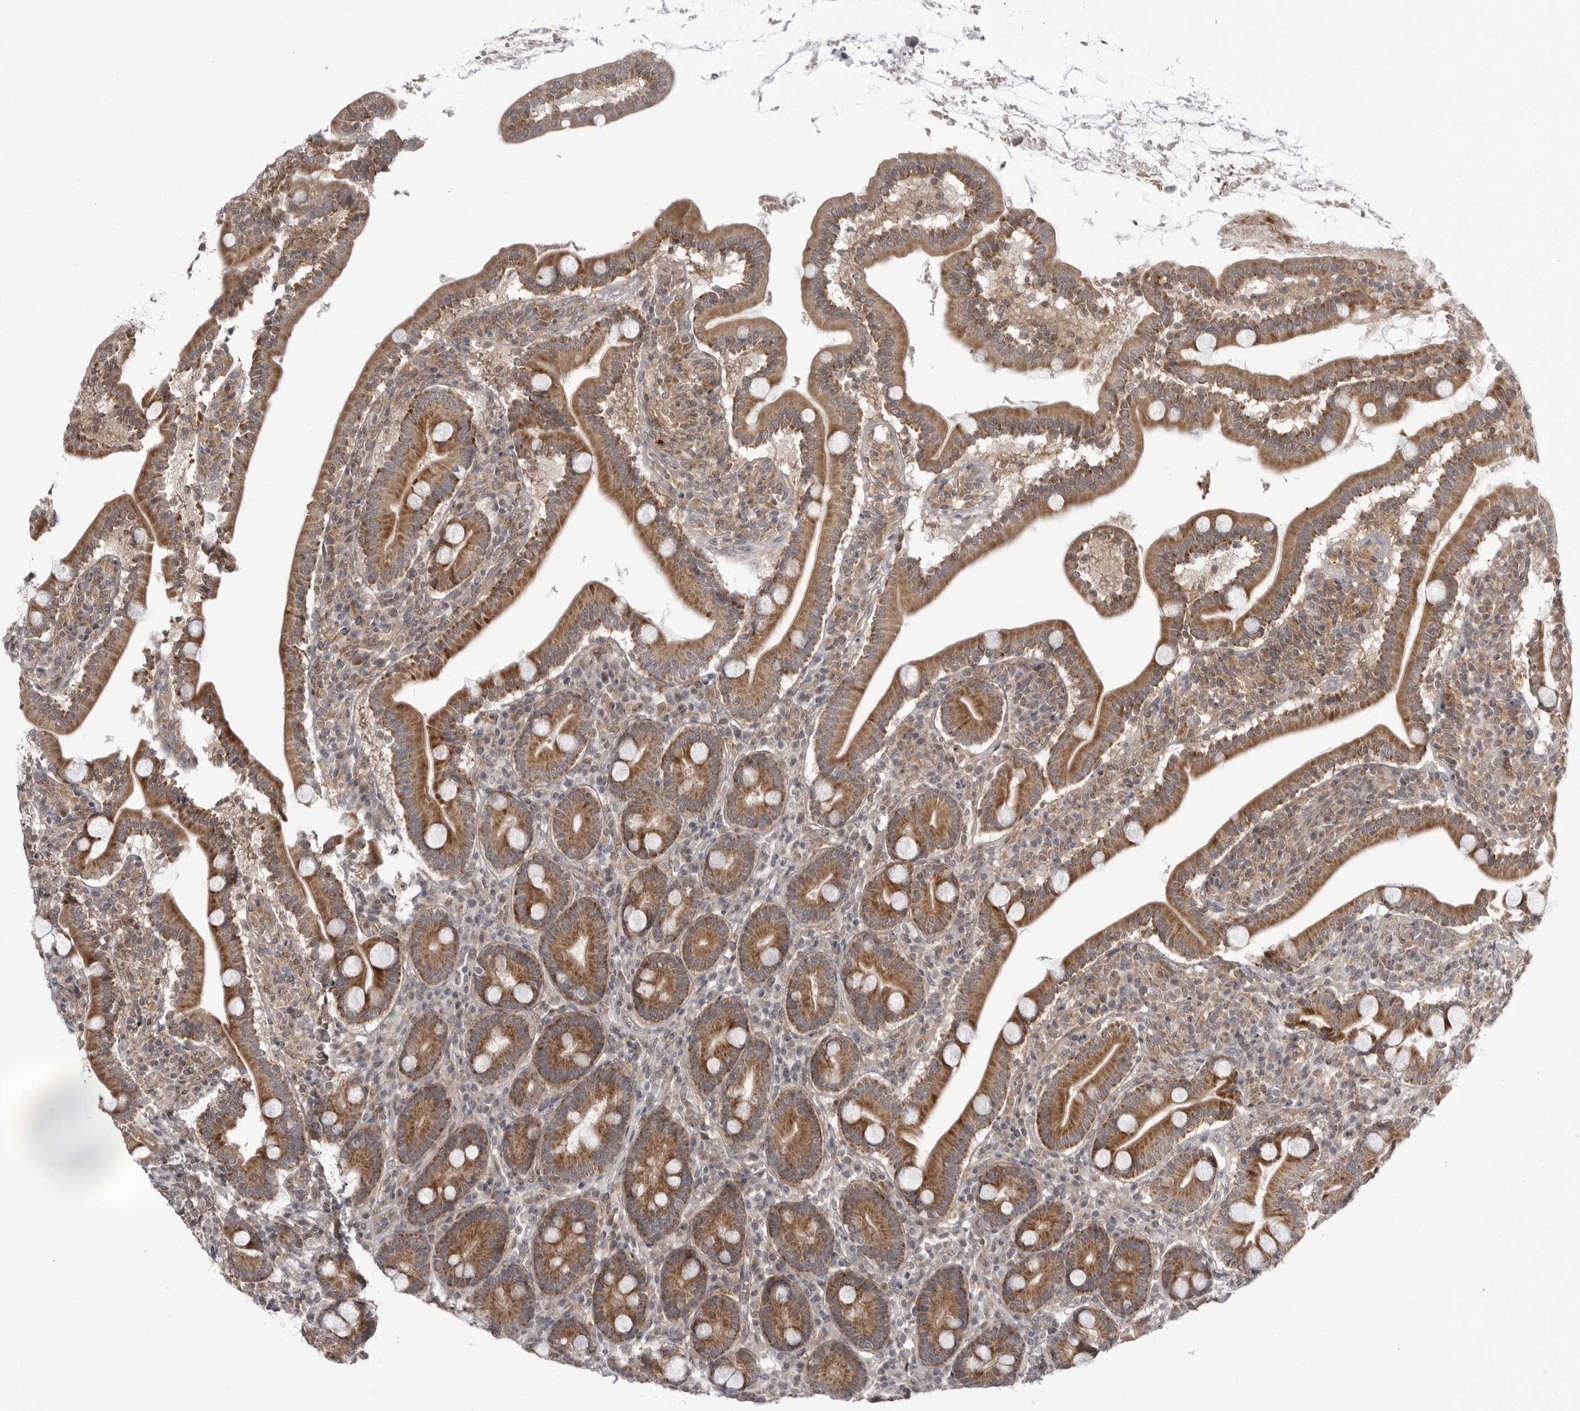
{"staining": {"intensity": "strong", "quantity": ">75%", "location": "cytoplasmic/membranous"}, "tissue": "duodenum", "cell_type": "Glandular cells", "image_type": "normal", "snomed": [{"axis": "morphology", "description": "Normal tissue, NOS"}, {"axis": "topography", "description": "Duodenum"}], "caption": "Brown immunohistochemical staining in benign human duodenum reveals strong cytoplasmic/membranous positivity in approximately >75% of glandular cells.", "gene": "CCDC18", "patient": {"sex": "male", "age": 35}}